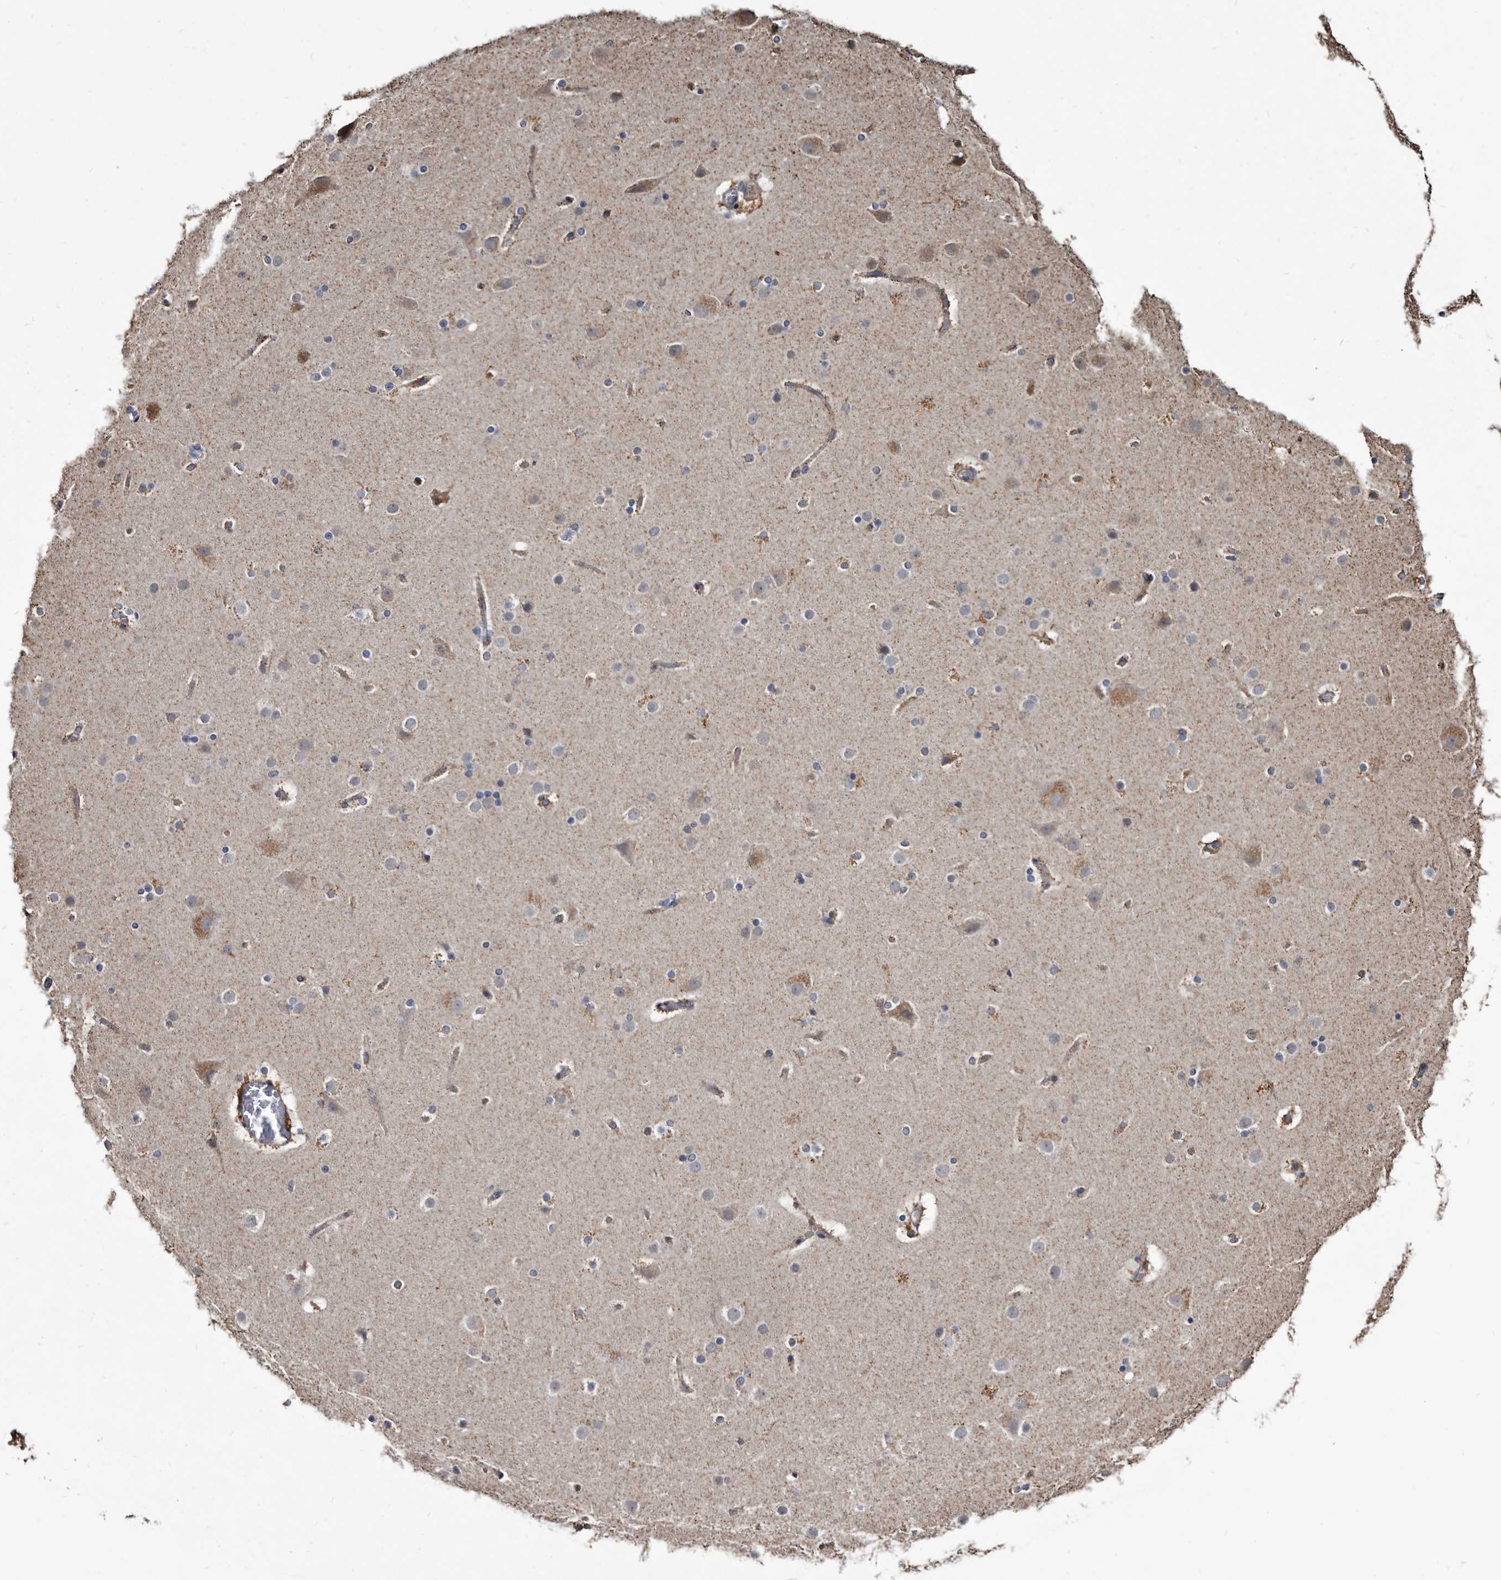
{"staining": {"intensity": "weak", "quantity": ">75%", "location": "cytoplasmic/membranous"}, "tissue": "cerebral cortex", "cell_type": "Endothelial cells", "image_type": "normal", "snomed": [{"axis": "morphology", "description": "Normal tissue, NOS"}, {"axis": "topography", "description": "Cerebral cortex"}], "caption": "IHC photomicrograph of unremarkable human cerebral cortex stained for a protein (brown), which reveals low levels of weak cytoplasmic/membranous positivity in approximately >75% of endothelial cells.", "gene": "CTSA", "patient": {"sex": "male", "age": 57}}